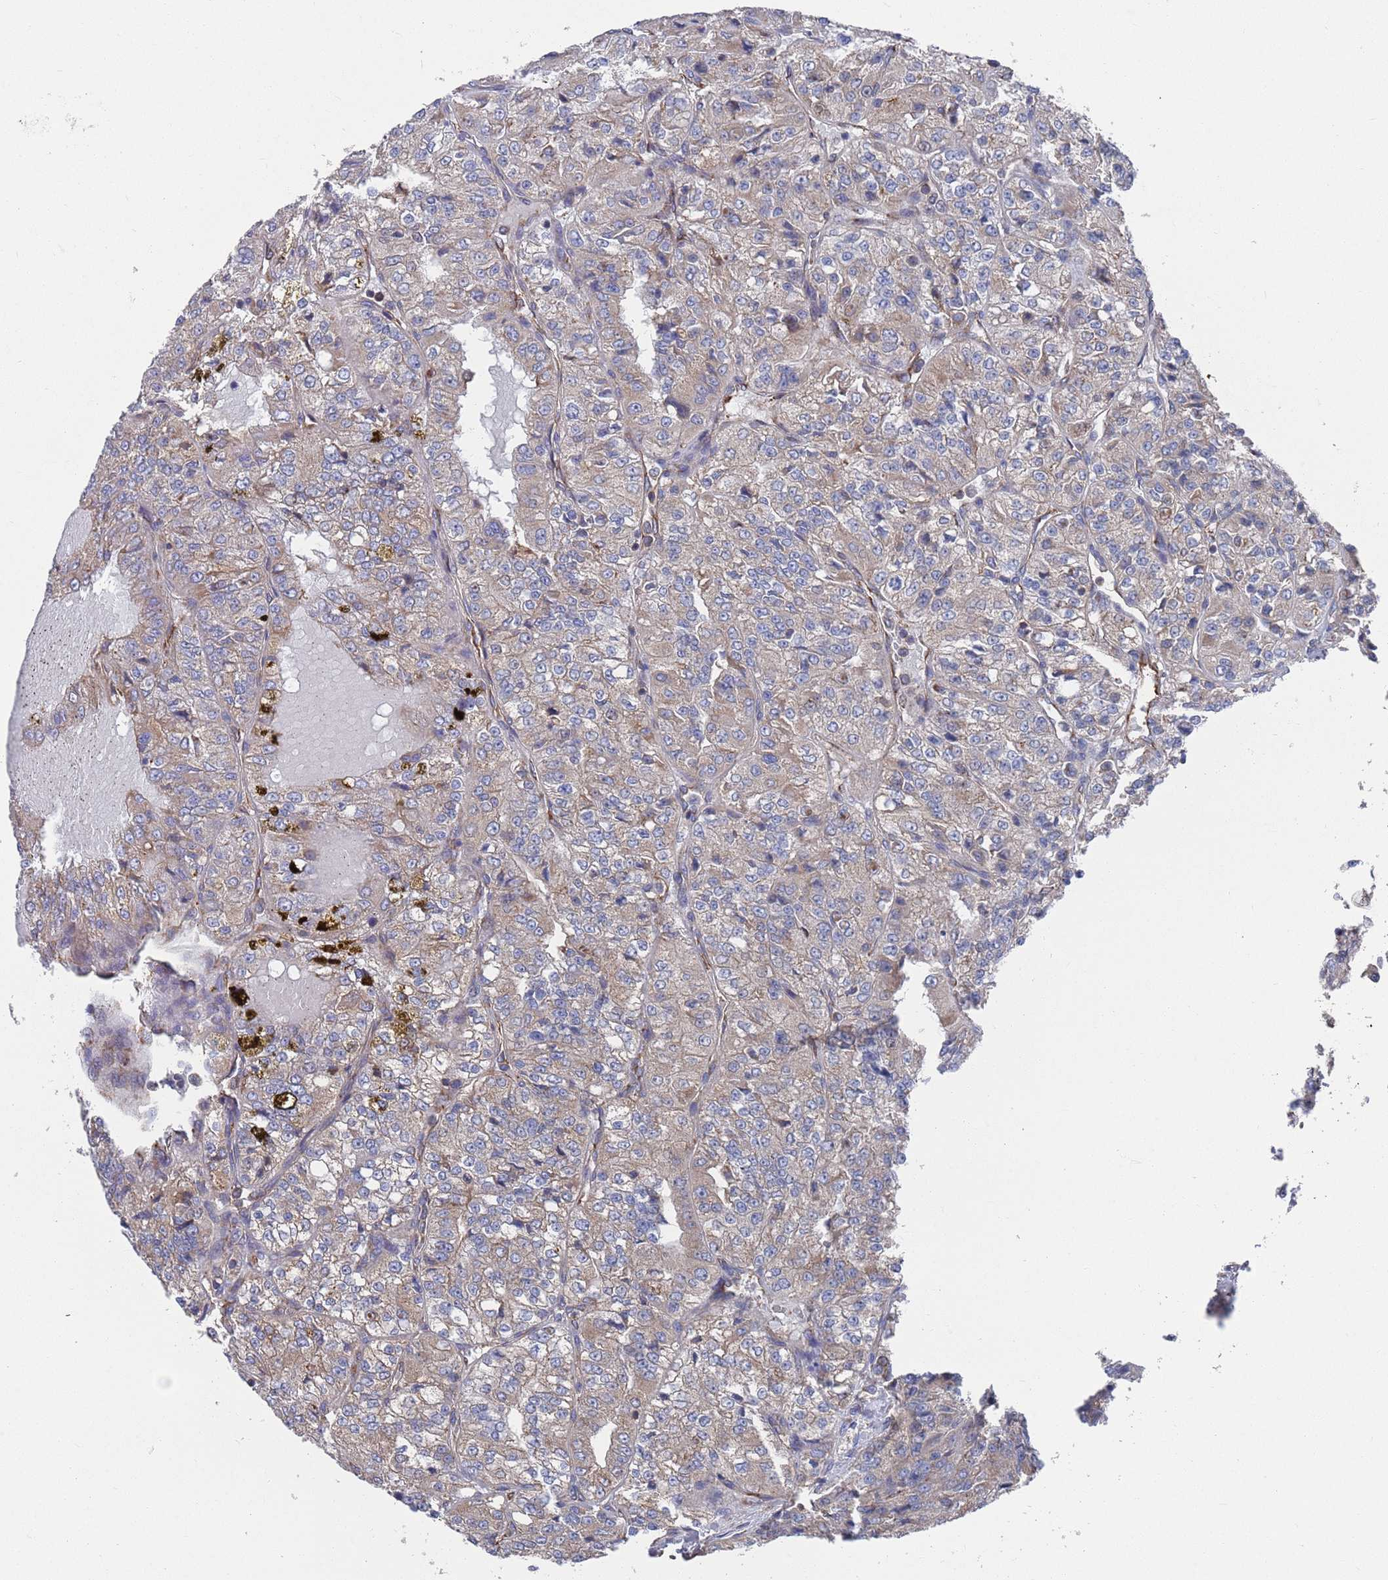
{"staining": {"intensity": "weak", "quantity": "<25%", "location": "cytoplasmic/membranous"}, "tissue": "renal cancer", "cell_type": "Tumor cells", "image_type": "cancer", "snomed": [{"axis": "morphology", "description": "Adenocarcinoma, NOS"}, {"axis": "topography", "description": "Kidney"}], "caption": "Human renal cancer (adenocarcinoma) stained for a protein using immunohistochemistry demonstrates no positivity in tumor cells.", "gene": "GID8", "patient": {"sex": "female", "age": 63}}